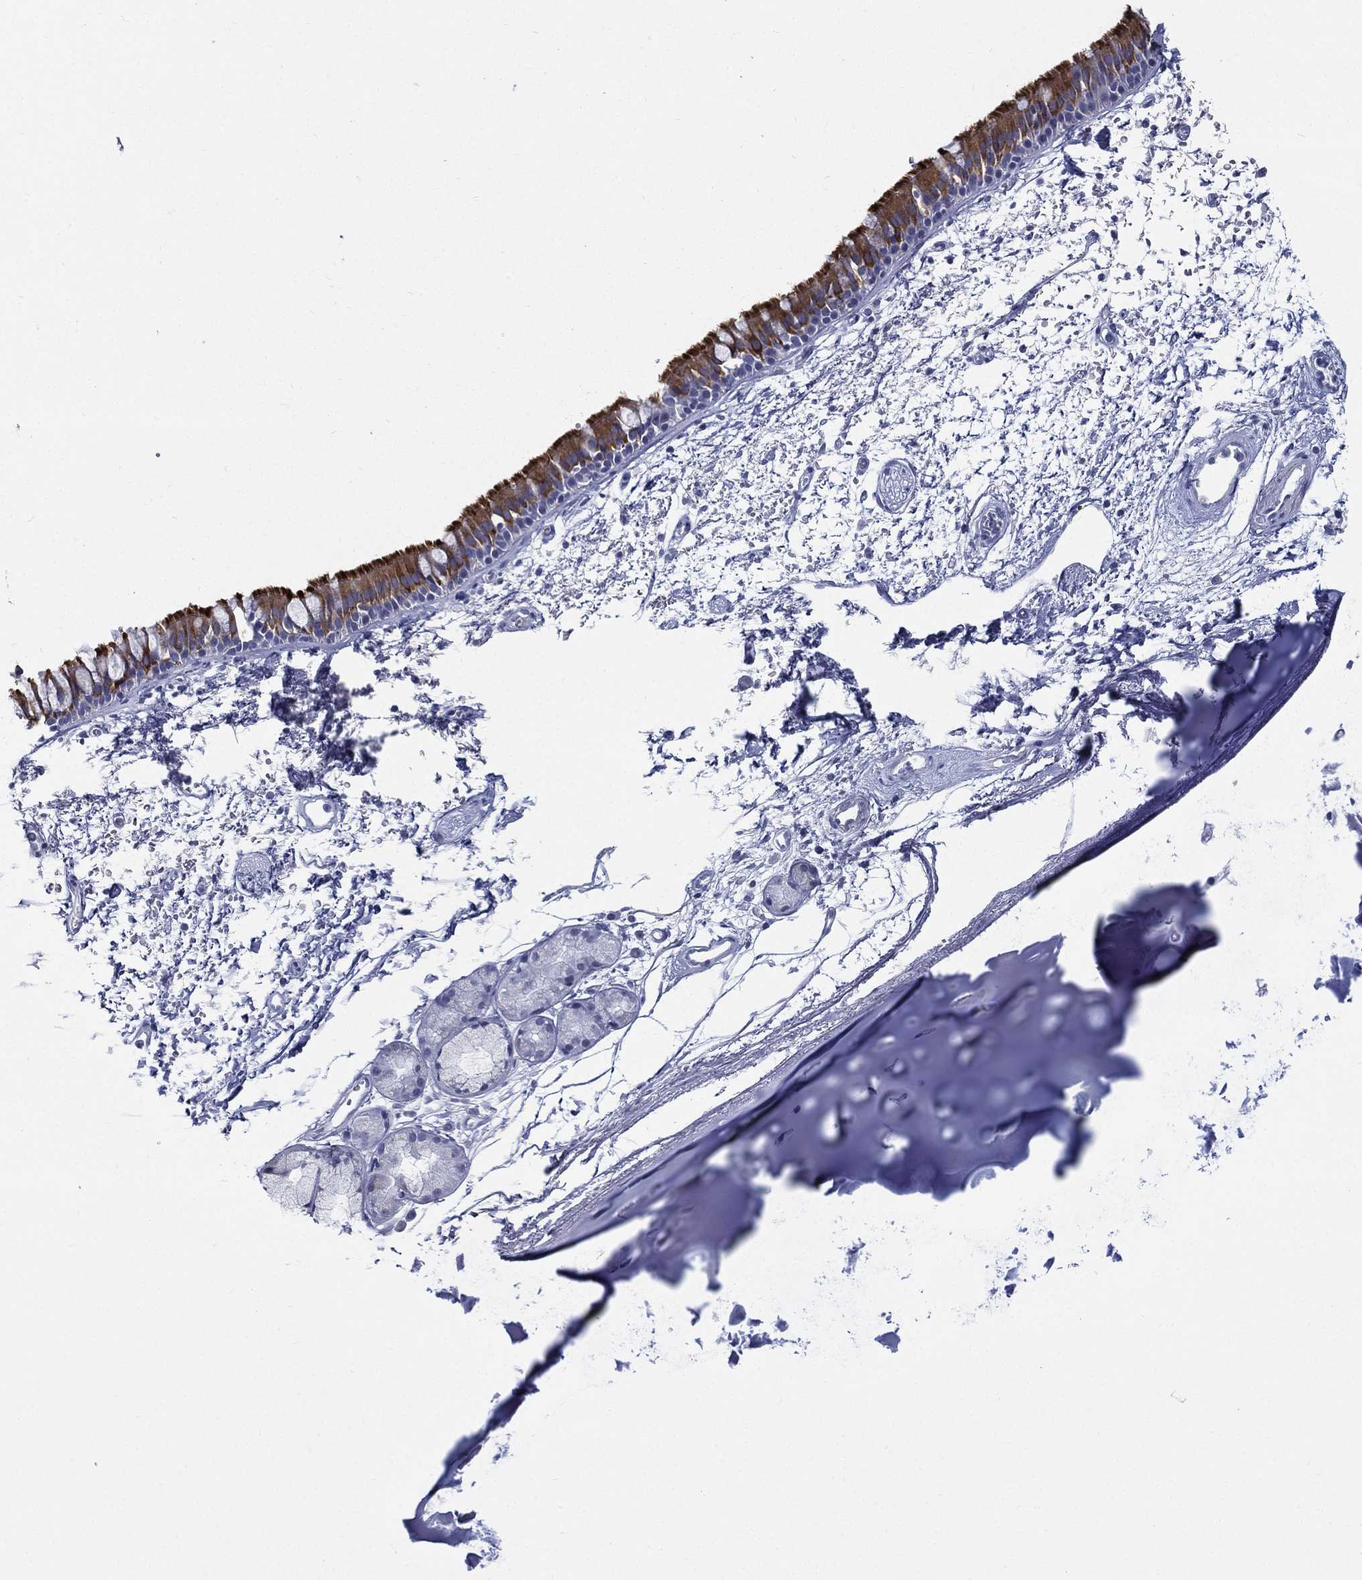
{"staining": {"intensity": "strong", "quantity": "25%-75%", "location": "cytoplasmic/membranous"}, "tissue": "bronchus", "cell_type": "Respiratory epithelial cells", "image_type": "normal", "snomed": [{"axis": "morphology", "description": "Normal tissue, NOS"}, {"axis": "topography", "description": "Cartilage tissue"}, {"axis": "topography", "description": "Bronchus"}], "caption": "Protein staining displays strong cytoplasmic/membranous positivity in approximately 25%-75% of respiratory epithelial cells in benign bronchus. The staining is performed using DAB brown chromogen to label protein expression. The nuclei are counter-stained blue using hematoxylin.", "gene": "RSPH4A", "patient": {"sex": "male", "age": 66}}